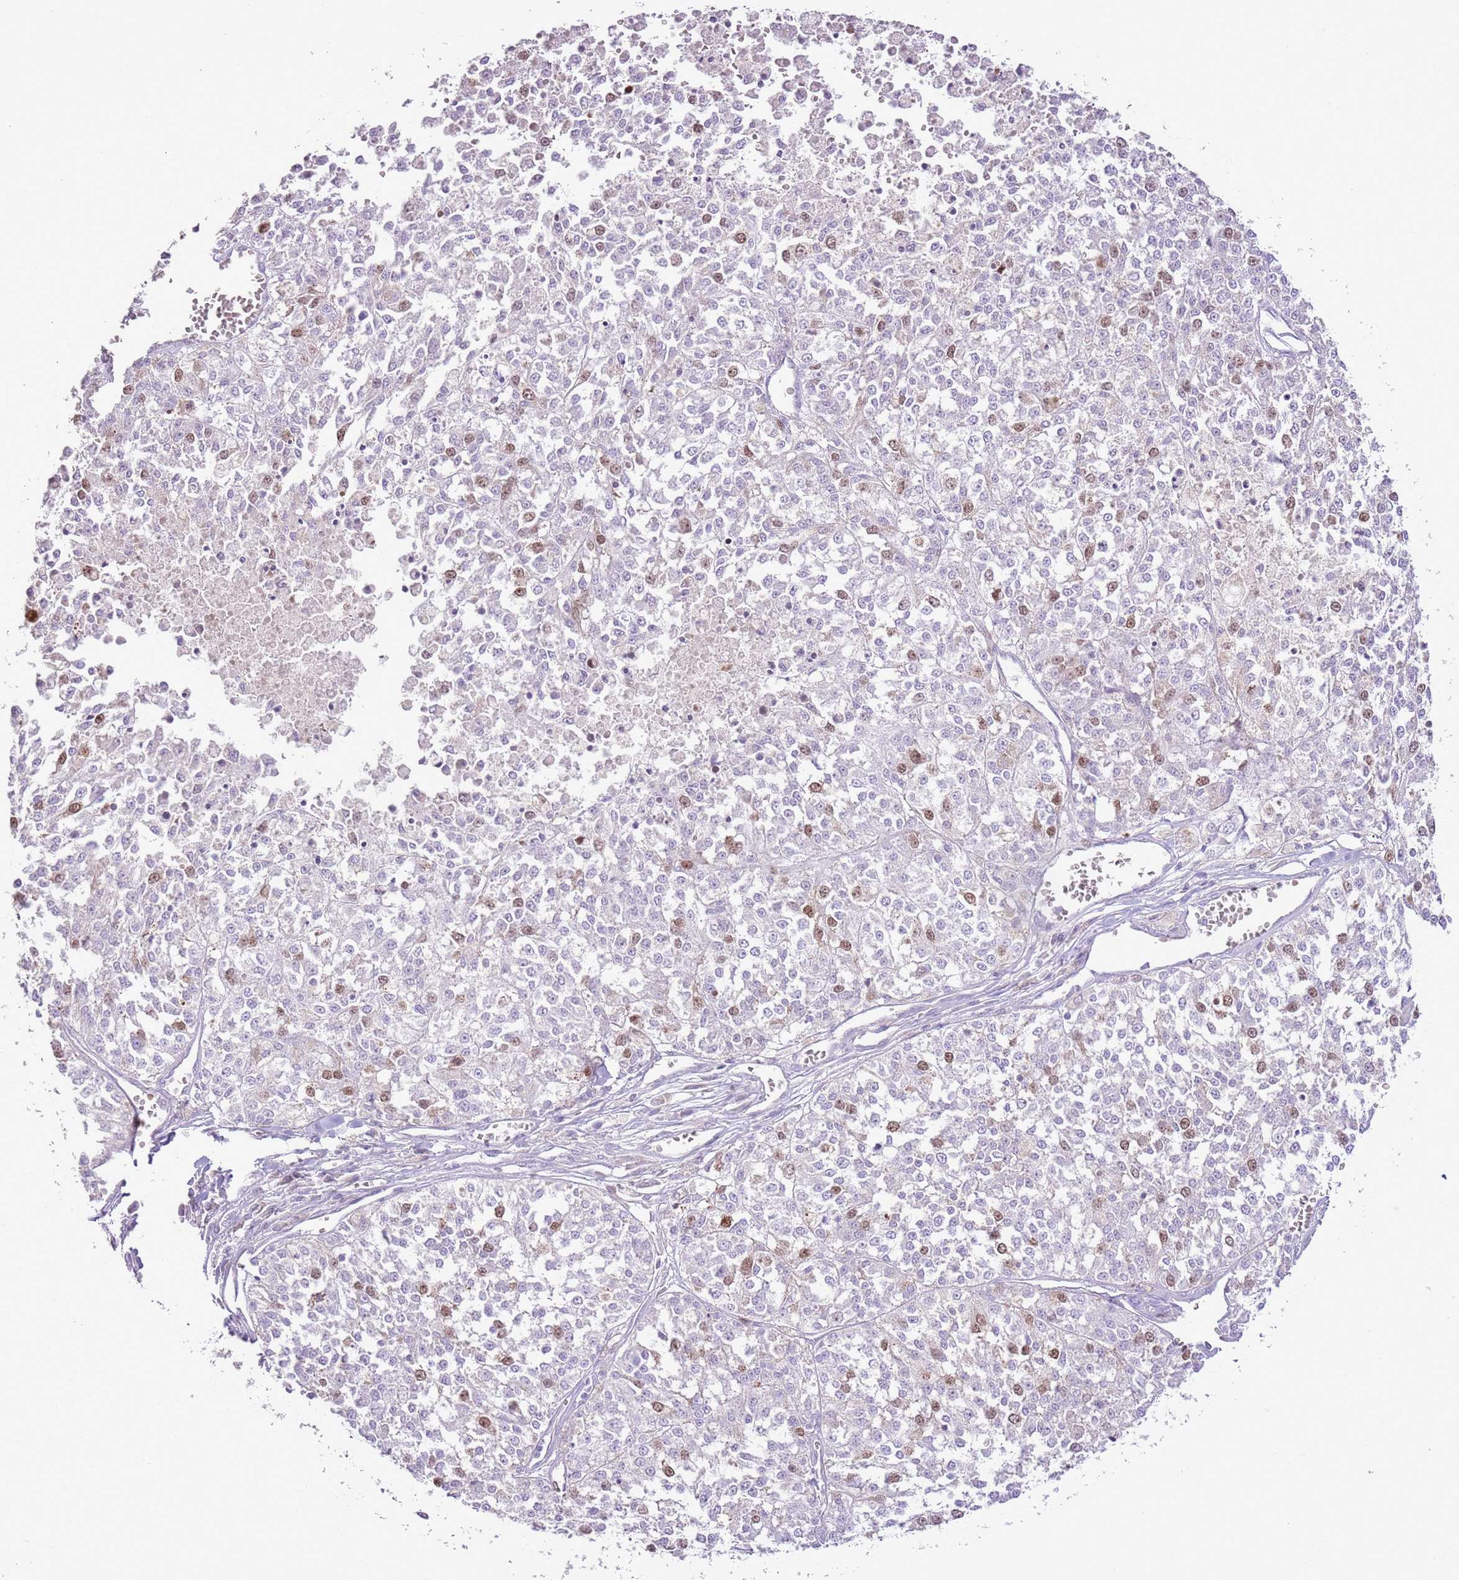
{"staining": {"intensity": "moderate", "quantity": "25%-75%", "location": "nuclear"}, "tissue": "melanoma", "cell_type": "Tumor cells", "image_type": "cancer", "snomed": [{"axis": "morphology", "description": "Malignant melanoma, NOS"}, {"axis": "topography", "description": "Skin"}], "caption": "Moderate nuclear positivity is appreciated in approximately 25%-75% of tumor cells in malignant melanoma.", "gene": "GMNN", "patient": {"sex": "female", "age": 64}}